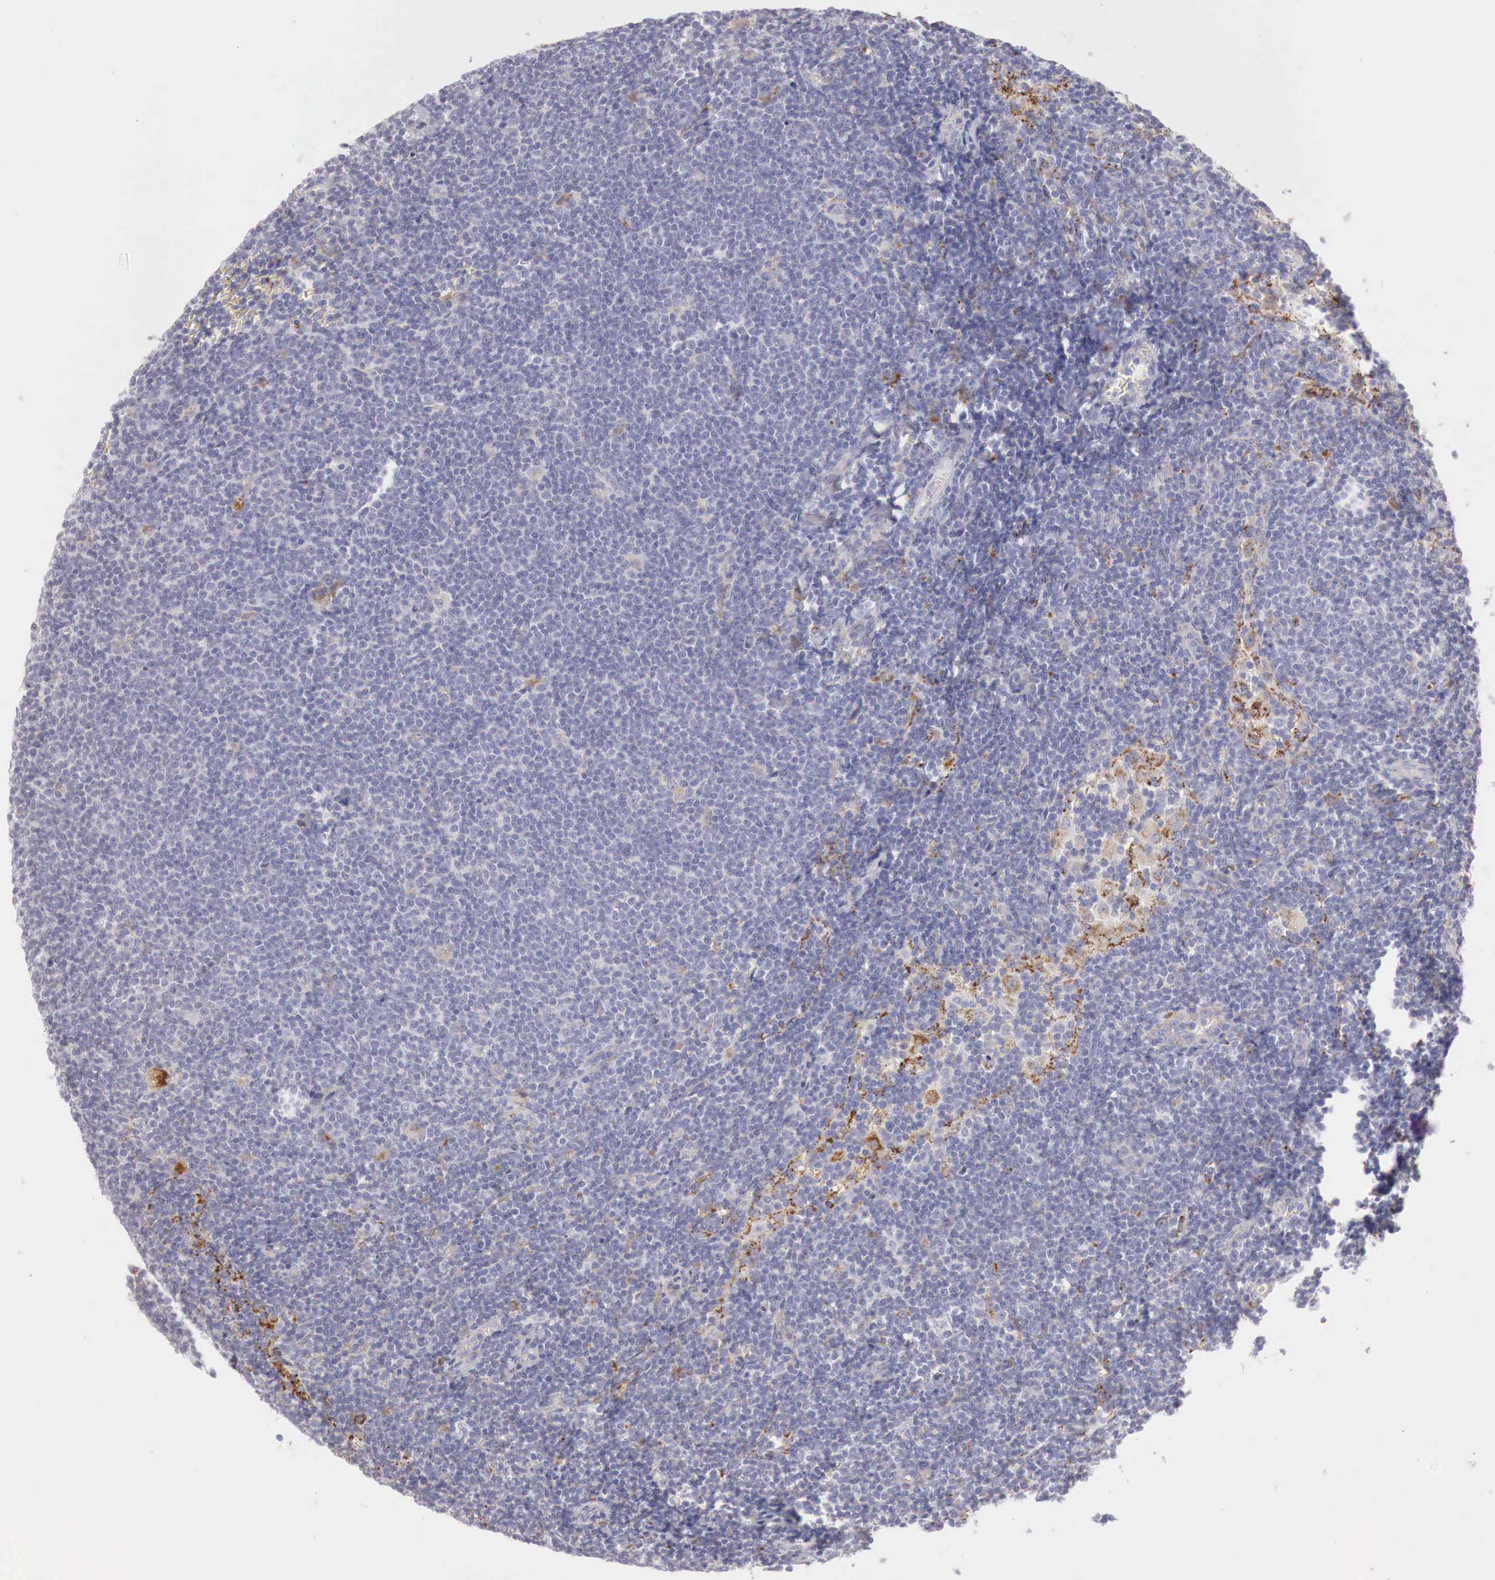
{"staining": {"intensity": "negative", "quantity": "none", "location": "none"}, "tissue": "lymphoma", "cell_type": "Tumor cells", "image_type": "cancer", "snomed": [{"axis": "morphology", "description": "Malignant lymphoma, non-Hodgkin's type, Low grade"}, {"axis": "topography", "description": "Lymph node"}], "caption": "An image of human lymphoma is negative for staining in tumor cells.", "gene": "GLA", "patient": {"sex": "male", "age": 65}}